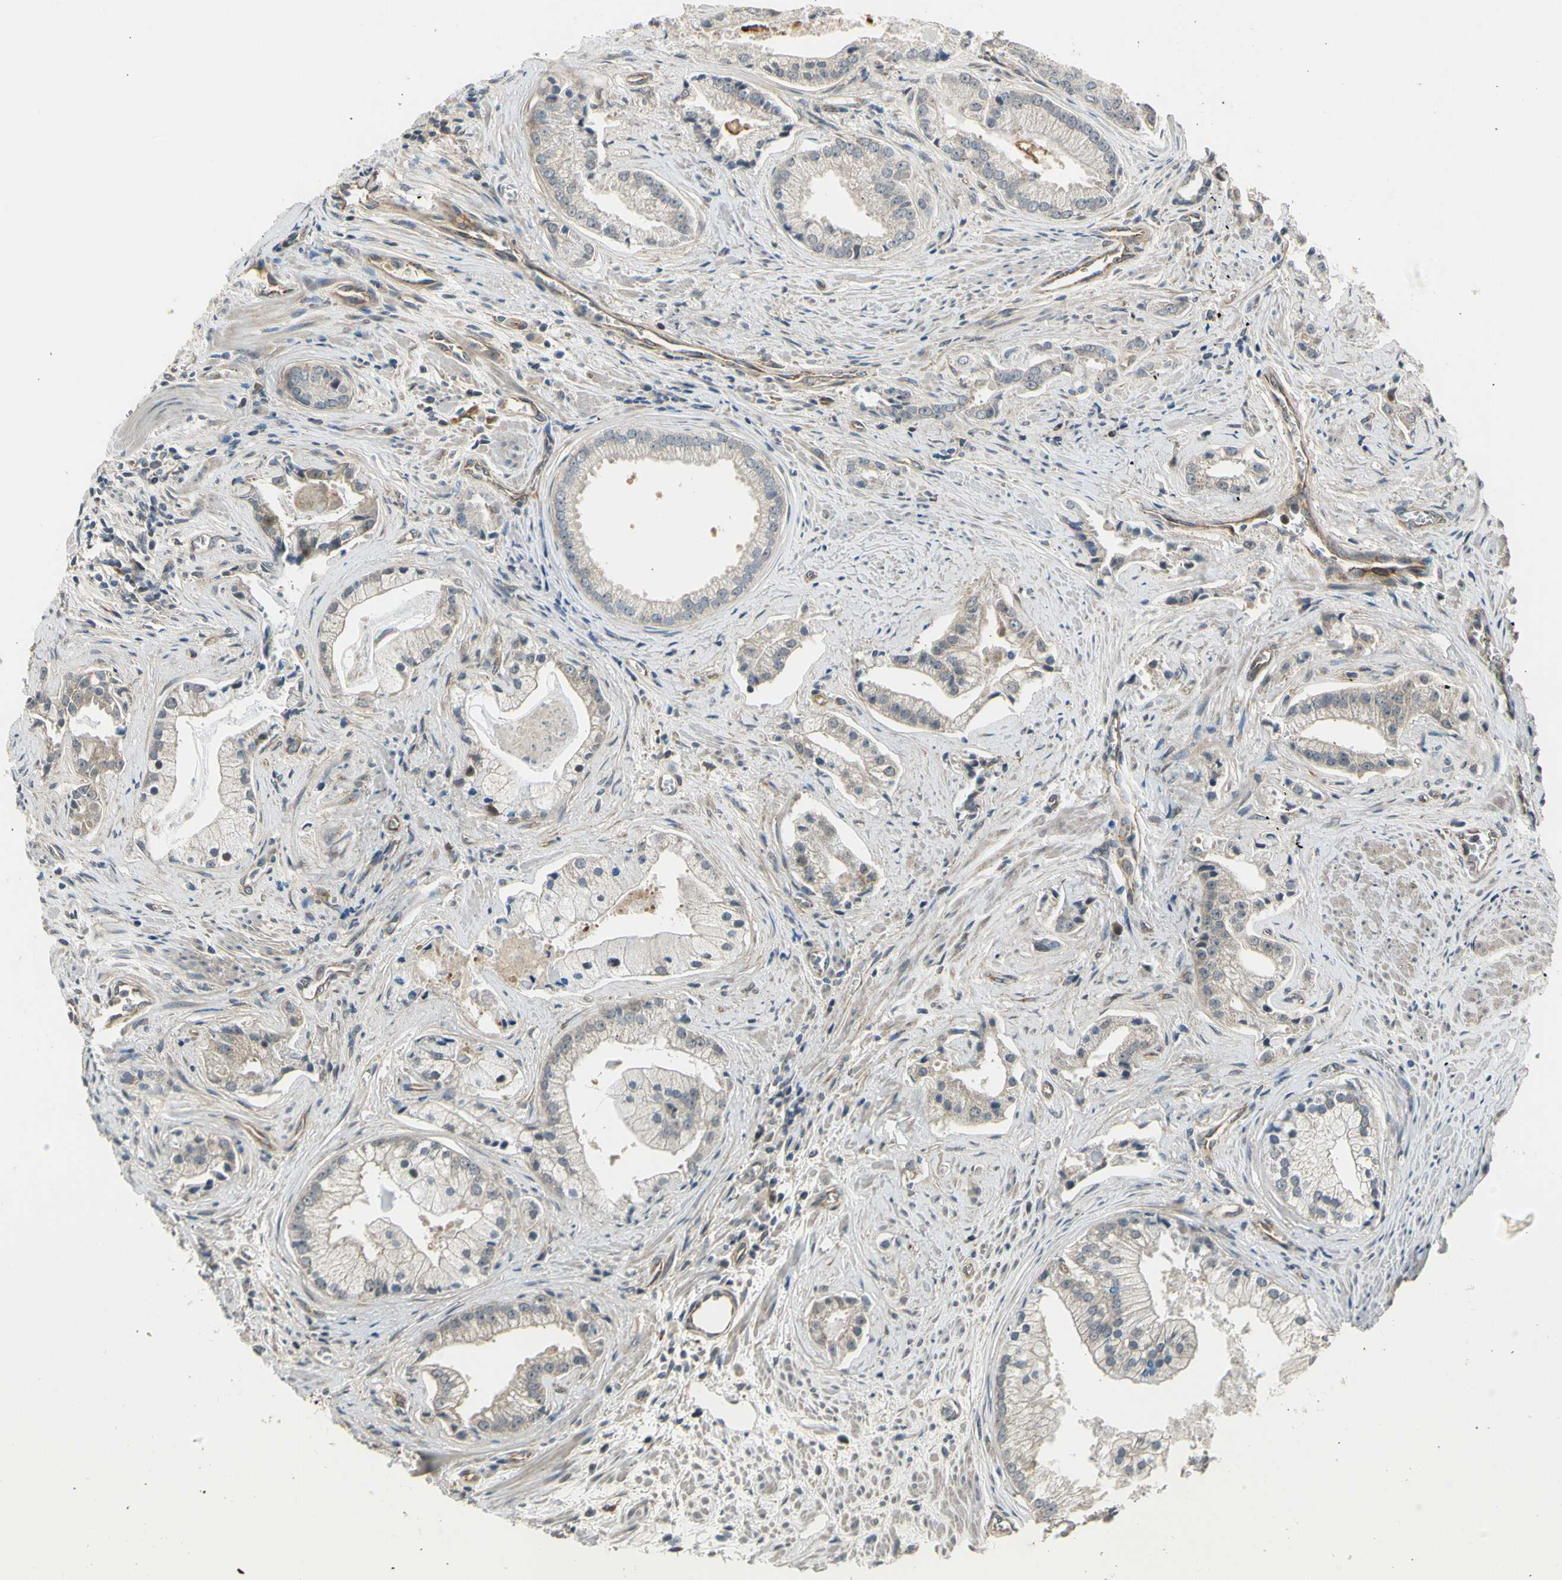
{"staining": {"intensity": "weak", "quantity": ">75%", "location": "cytoplasmic/membranous"}, "tissue": "prostate cancer", "cell_type": "Tumor cells", "image_type": "cancer", "snomed": [{"axis": "morphology", "description": "Adenocarcinoma, High grade"}, {"axis": "topography", "description": "Prostate"}], "caption": "This is an image of IHC staining of high-grade adenocarcinoma (prostate), which shows weak positivity in the cytoplasmic/membranous of tumor cells.", "gene": "EFNB2", "patient": {"sex": "male", "age": 67}}